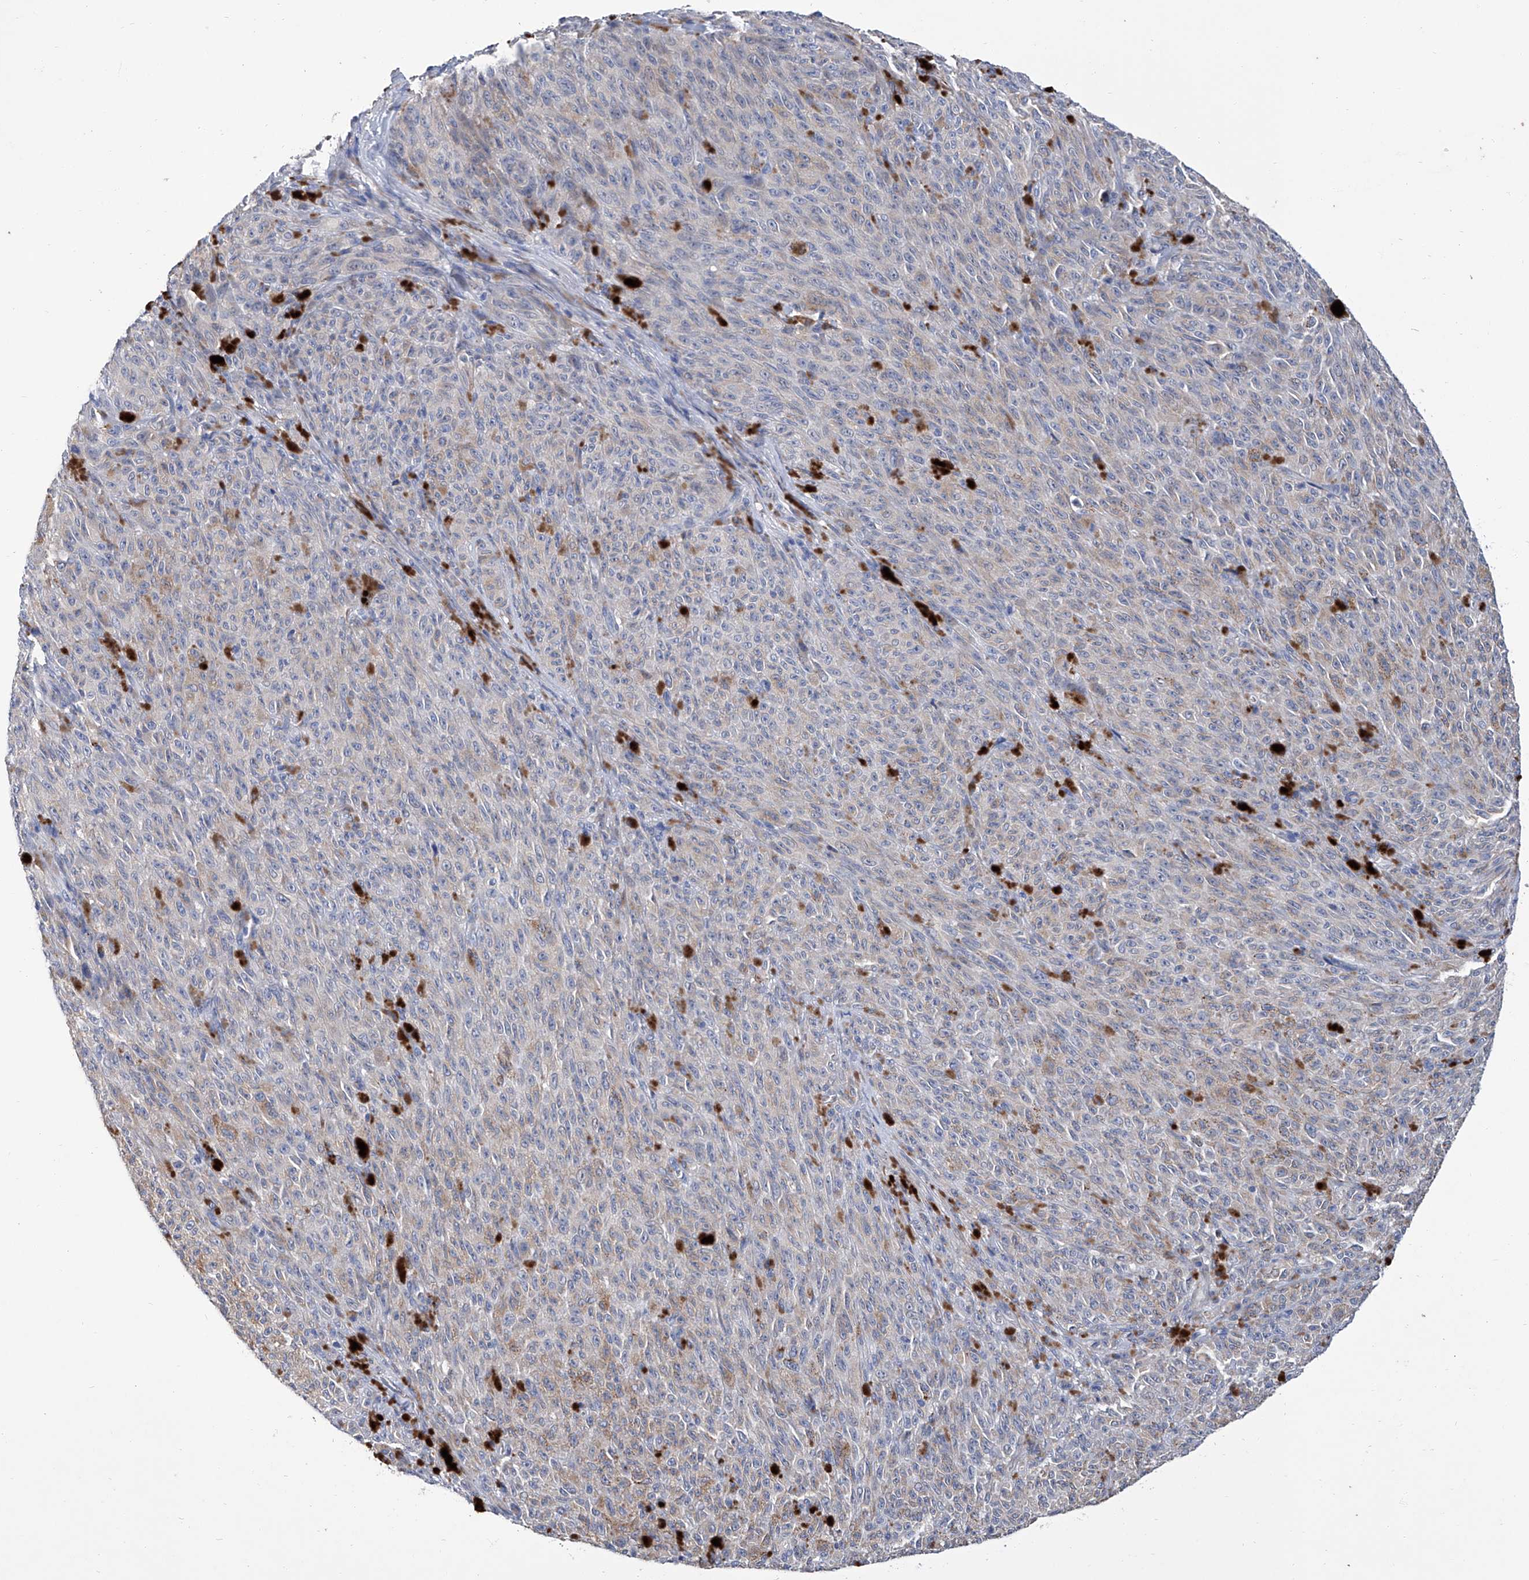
{"staining": {"intensity": "negative", "quantity": "none", "location": "none"}, "tissue": "melanoma", "cell_type": "Tumor cells", "image_type": "cancer", "snomed": [{"axis": "morphology", "description": "Malignant melanoma, NOS"}, {"axis": "topography", "description": "Skin"}], "caption": "Tumor cells show no significant protein expression in melanoma.", "gene": "GPT", "patient": {"sex": "female", "age": 82}}